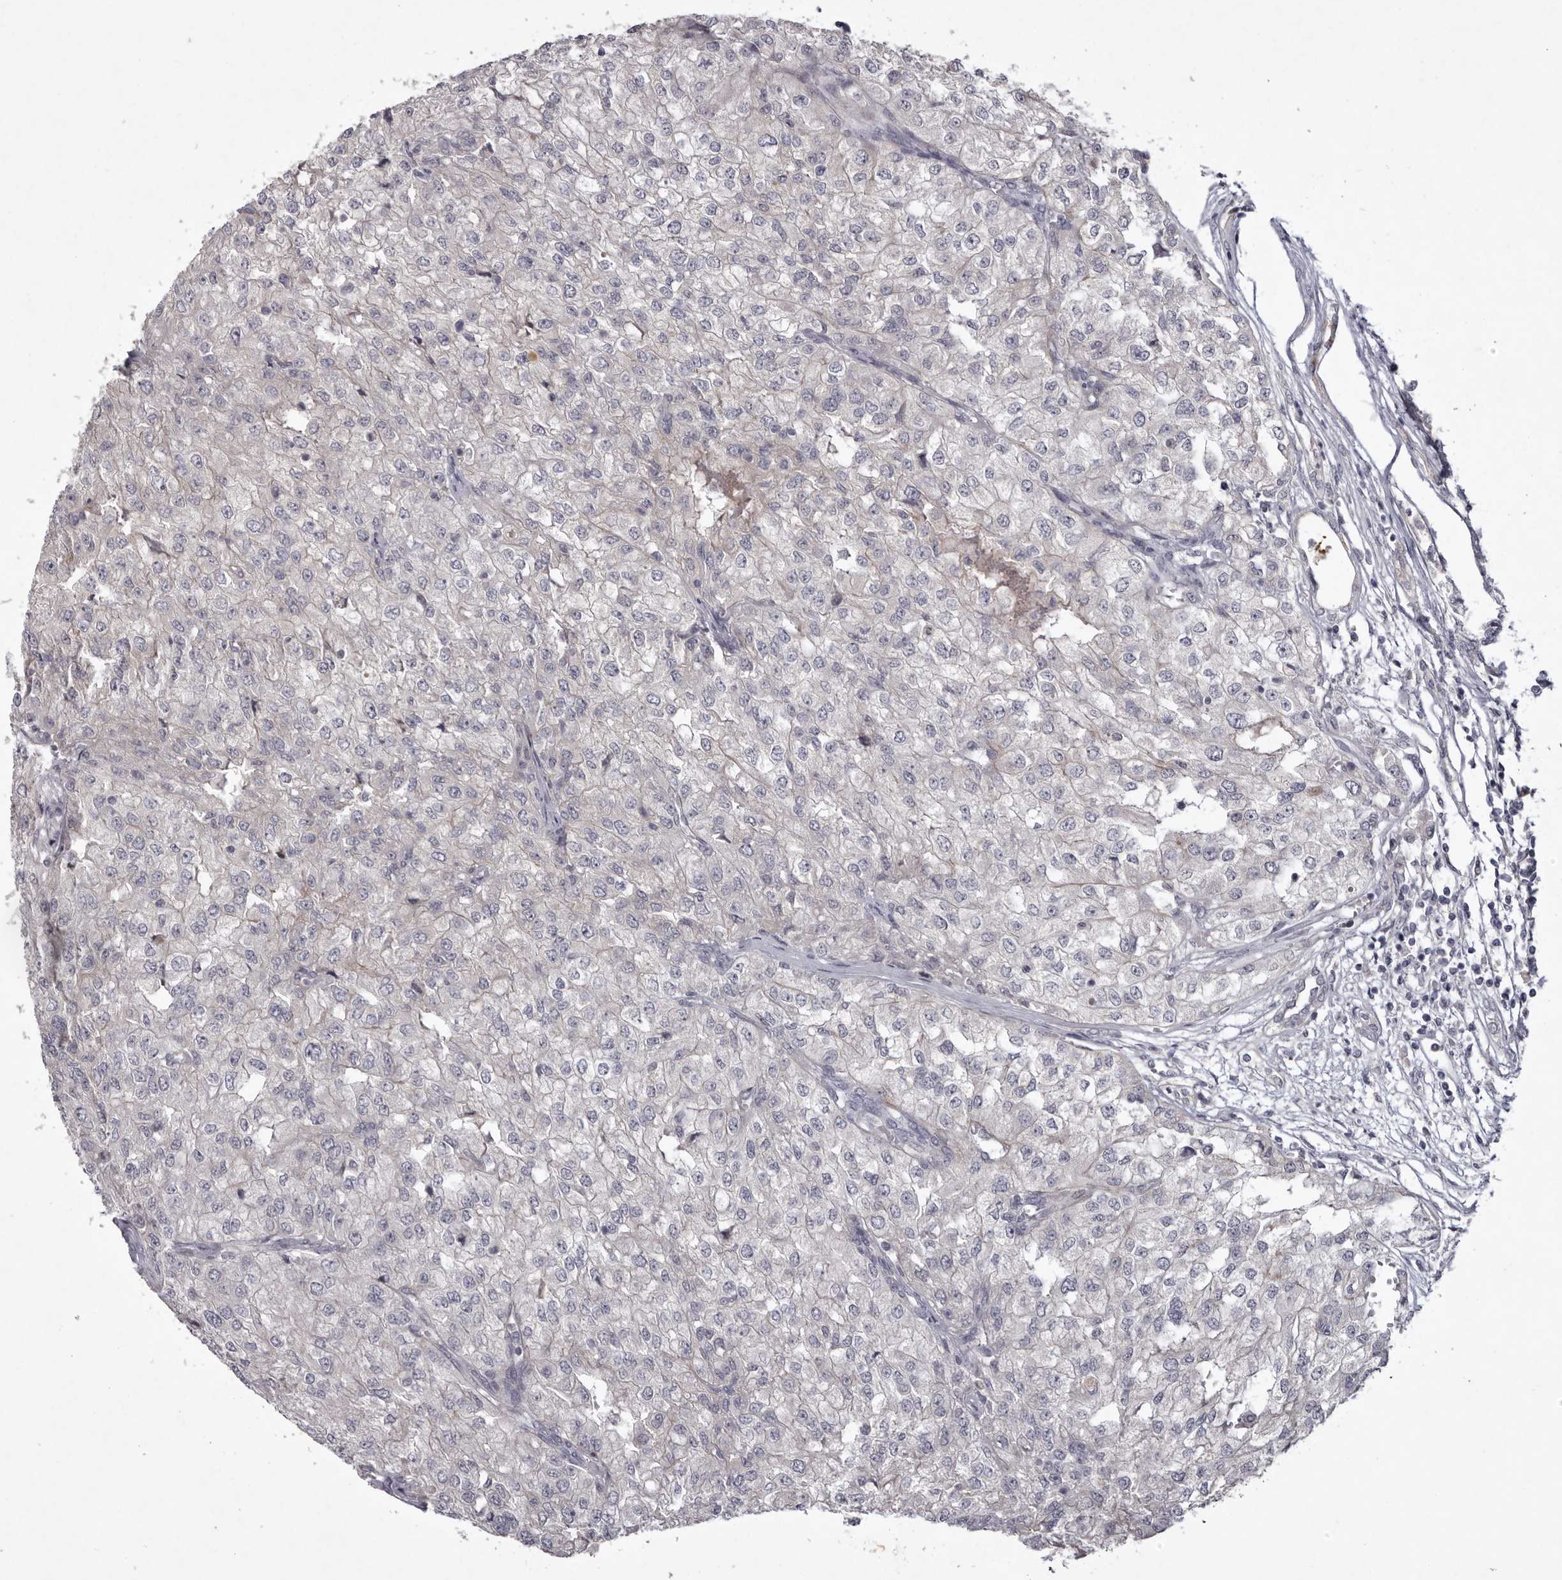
{"staining": {"intensity": "negative", "quantity": "none", "location": "none"}, "tissue": "renal cancer", "cell_type": "Tumor cells", "image_type": "cancer", "snomed": [{"axis": "morphology", "description": "Adenocarcinoma, NOS"}, {"axis": "topography", "description": "Kidney"}], "caption": "This histopathology image is of renal cancer stained with immunohistochemistry to label a protein in brown with the nuclei are counter-stained blue. There is no staining in tumor cells. (Brightfield microscopy of DAB (3,3'-diaminobenzidine) IHC at high magnification).", "gene": "GARNL3", "patient": {"sex": "female", "age": 54}}